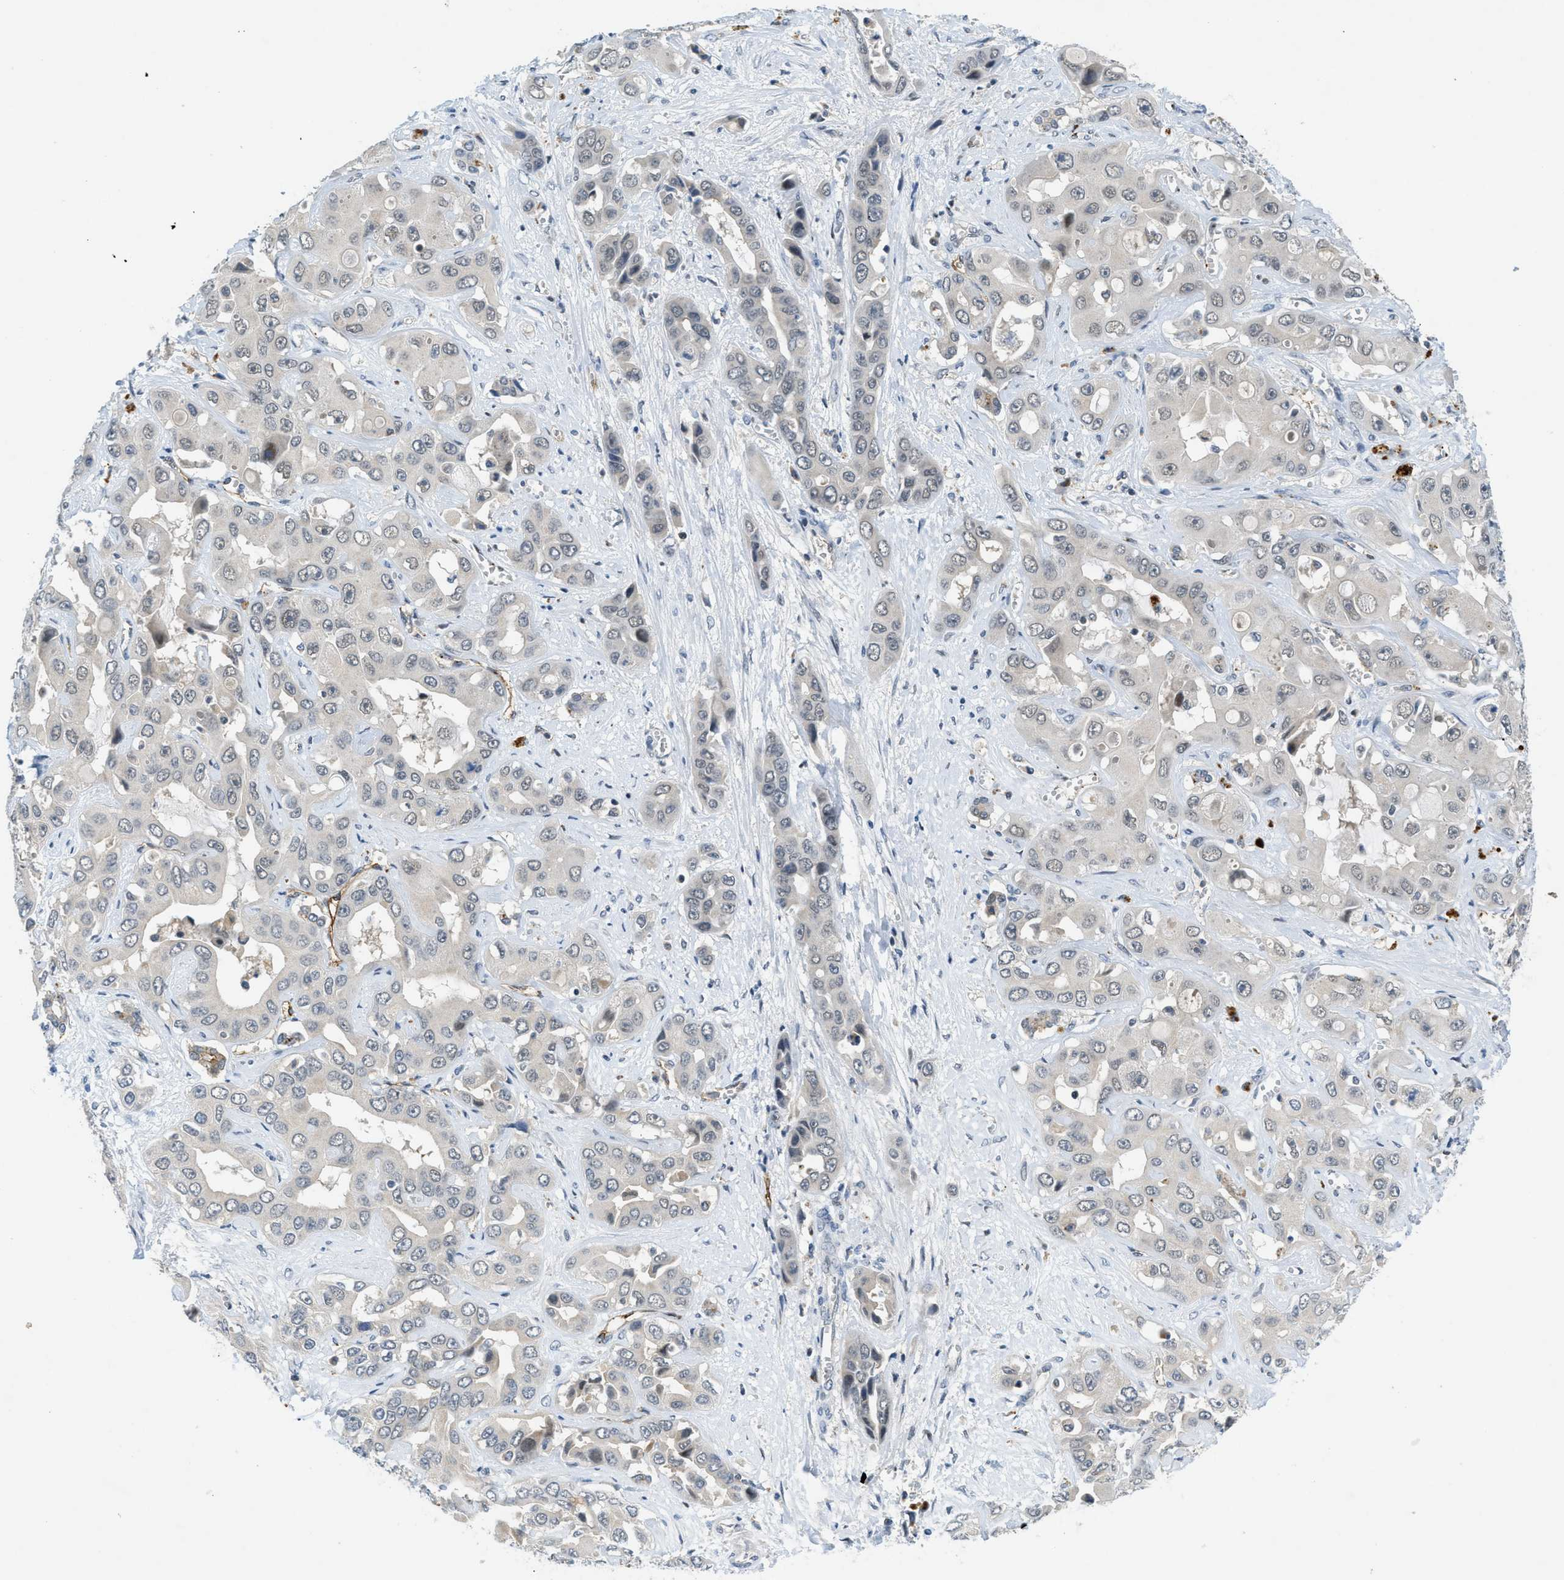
{"staining": {"intensity": "negative", "quantity": "none", "location": "none"}, "tissue": "liver cancer", "cell_type": "Tumor cells", "image_type": "cancer", "snomed": [{"axis": "morphology", "description": "Cholangiocarcinoma"}, {"axis": "topography", "description": "Liver"}], "caption": "Immunohistochemistry (IHC) histopathology image of neoplastic tissue: human liver cancer (cholangiocarcinoma) stained with DAB (3,3'-diaminobenzidine) shows no significant protein staining in tumor cells.", "gene": "SLCO2A1", "patient": {"sex": "female", "age": 52}}